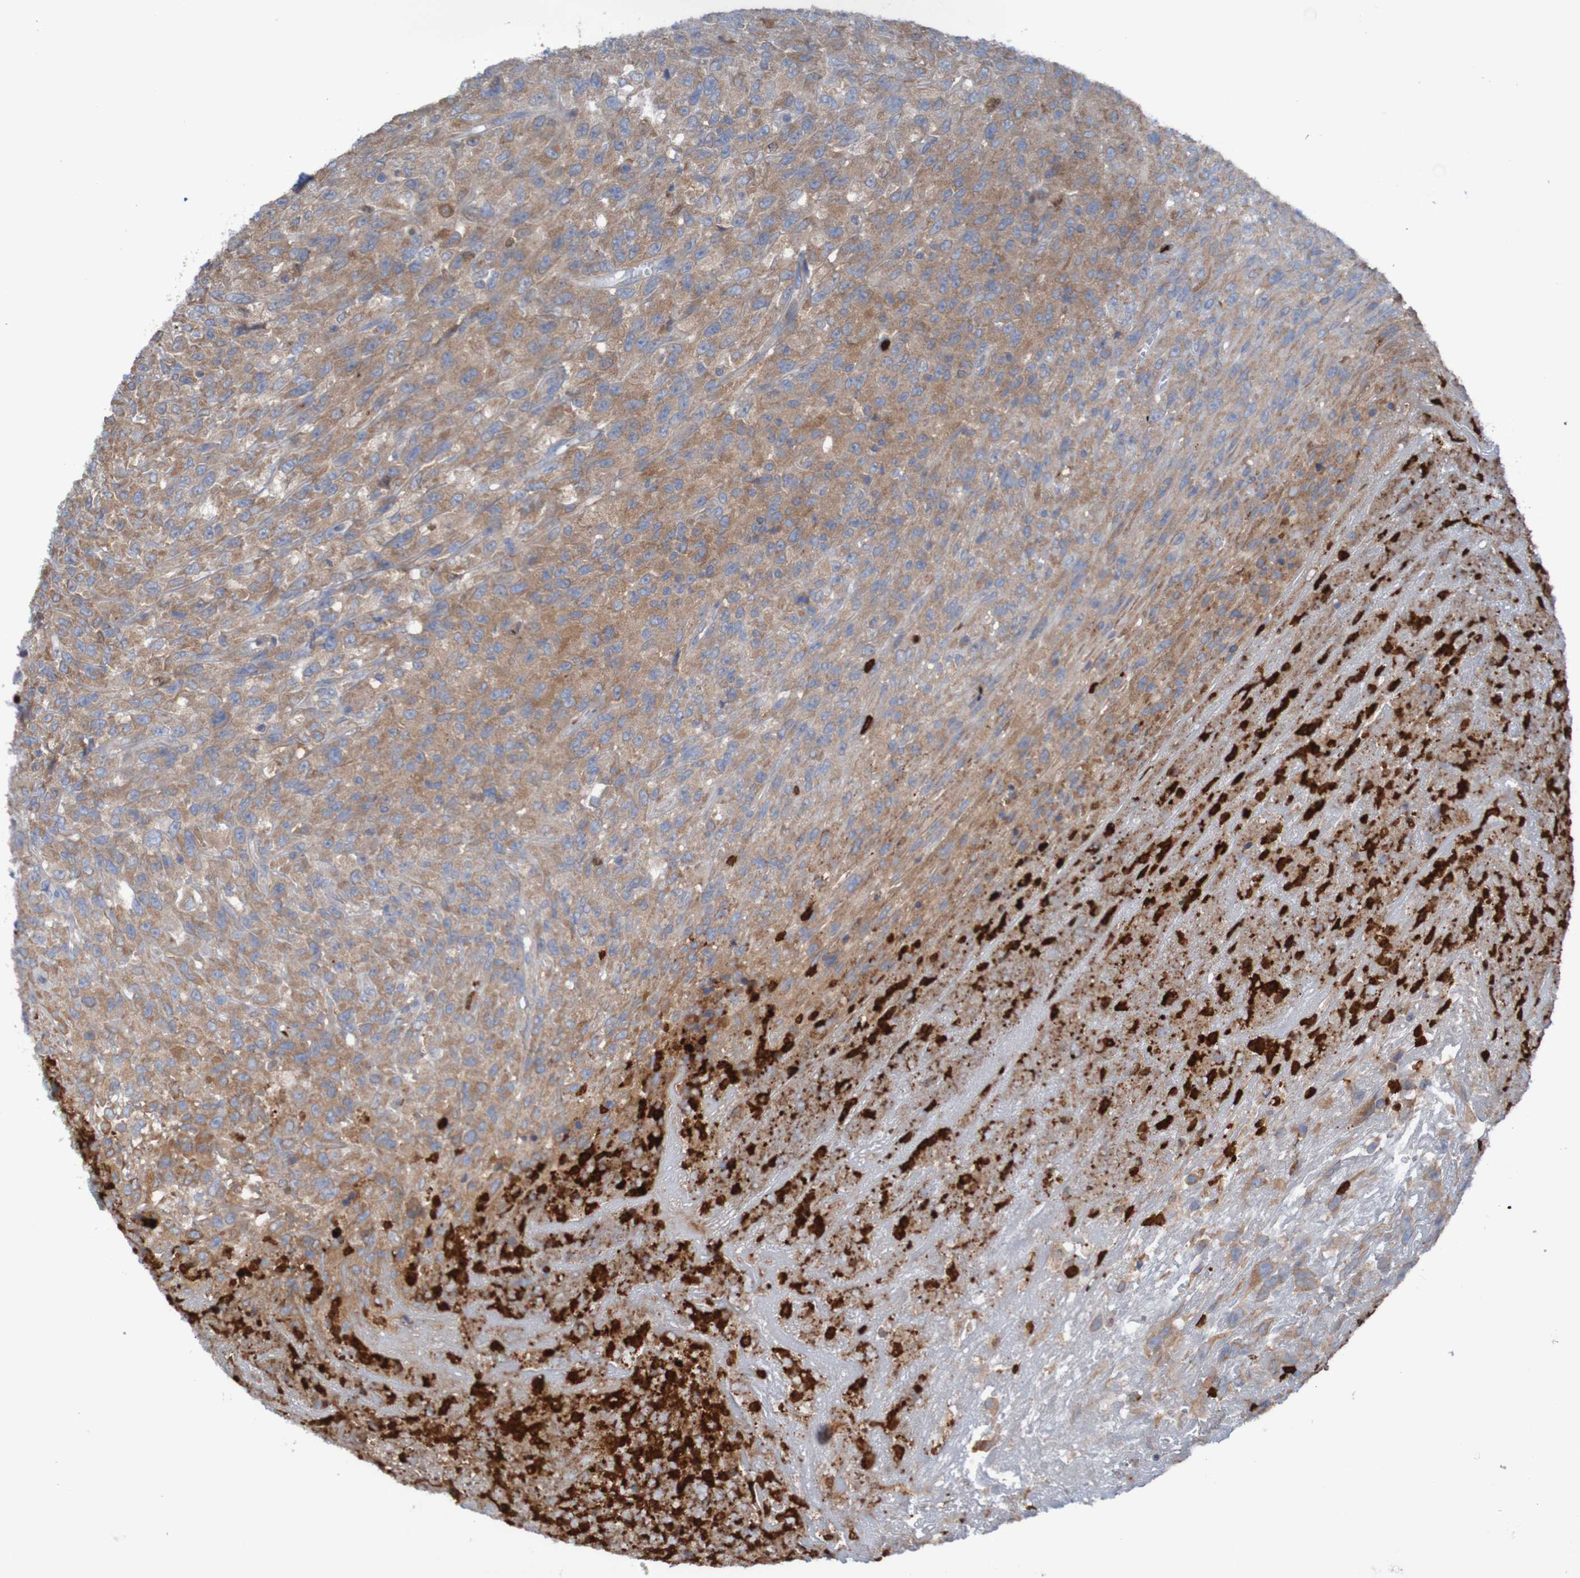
{"staining": {"intensity": "moderate", "quantity": ">75%", "location": "cytoplasmic/membranous"}, "tissue": "urothelial cancer", "cell_type": "Tumor cells", "image_type": "cancer", "snomed": [{"axis": "morphology", "description": "Urothelial carcinoma, High grade"}, {"axis": "topography", "description": "Urinary bladder"}], "caption": "This micrograph demonstrates immunohistochemistry (IHC) staining of high-grade urothelial carcinoma, with medium moderate cytoplasmic/membranous expression in about >75% of tumor cells.", "gene": "PARP4", "patient": {"sex": "male", "age": 66}}